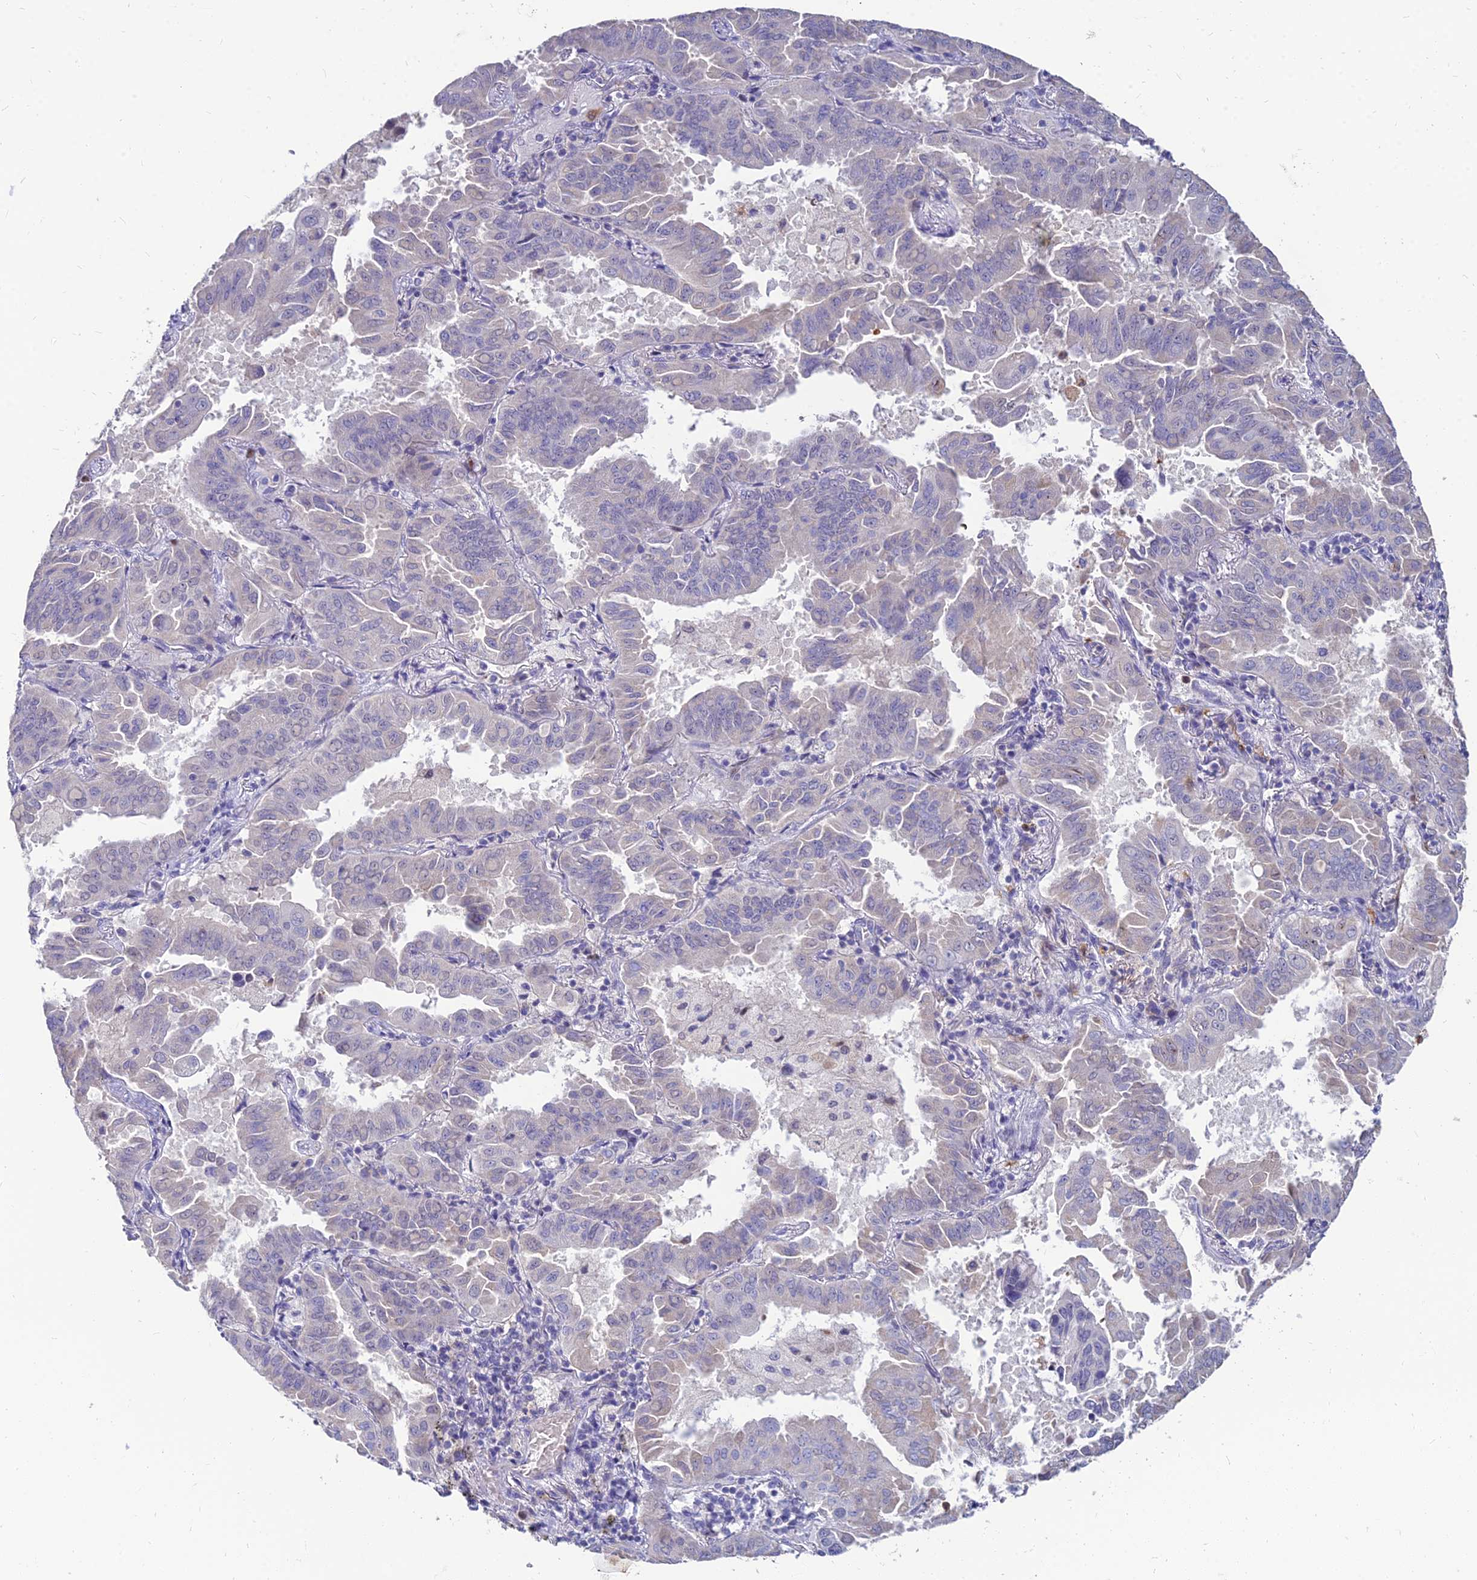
{"staining": {"intensity": "negative", "quantity": "none", "location": "none"}, "tissue": "lung cancer", "cell_type": "Tumor cells", "image_type": "cancer", "snomed": [{"axis": "morphology", "description": "Adenocarcinoma, NOS"}, {"axis": "topography", "description": "Lung"}], "caption": "Immunohistochemical staining of lung cancer demonstrates no significant positivity in tumor cells.", "gene": "GOLGA6D", "patient": {"sex": "male", "age": 64}}